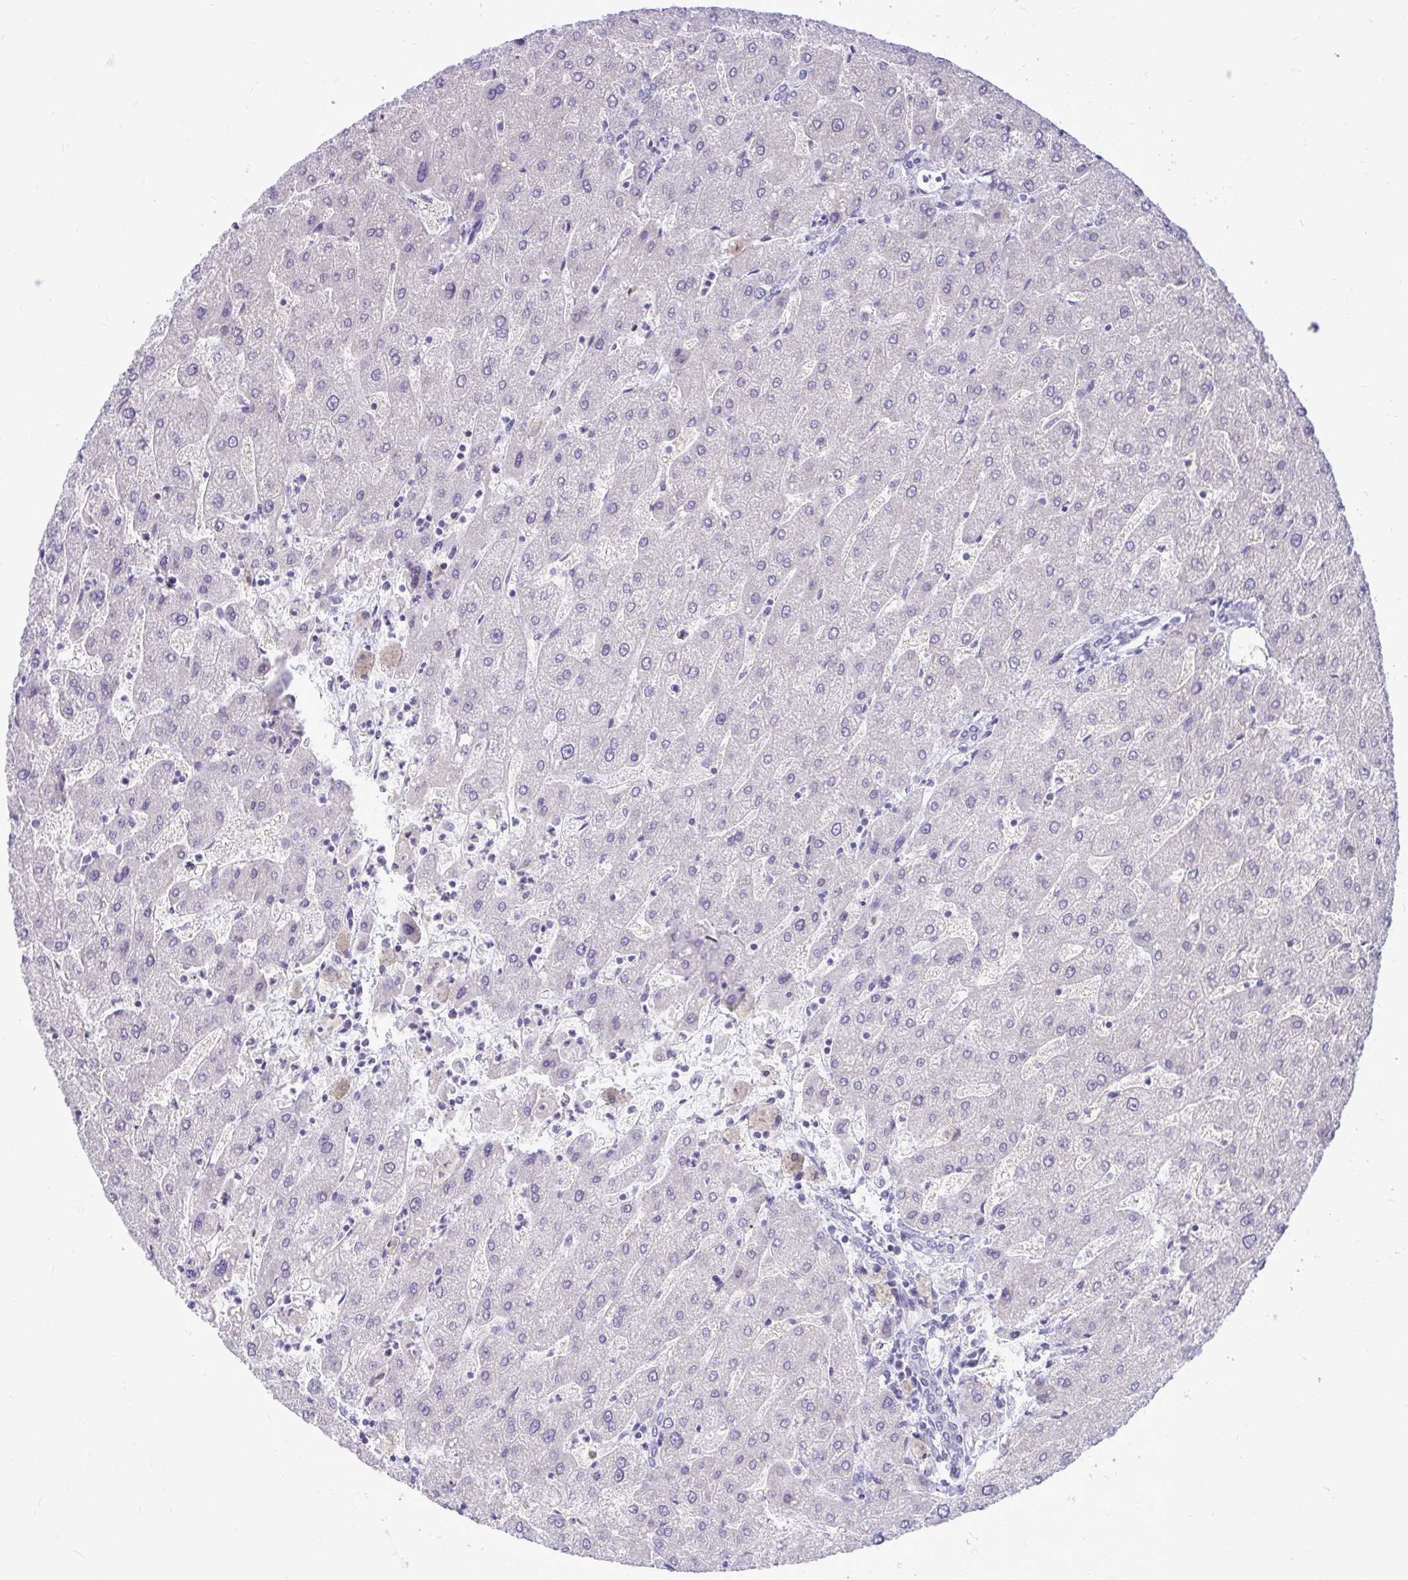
{"staining": {"intensity": "negative", "quantity": "none", "location": "none"}, "tissue": "liver", "cell_type": "Cholangiocytes", "image_type": "normal", "snomed": [{"axis": "morphology", "description": "Normal tissue, NOS"}, {"axis": "topography", "description": "Liver"}], "caption": "Human liver stained for a protein using IHC demonstrates no staining in cholangiocytes.", "gene": "GABRA1", "patient": {"sex": "male", "age": 67}}